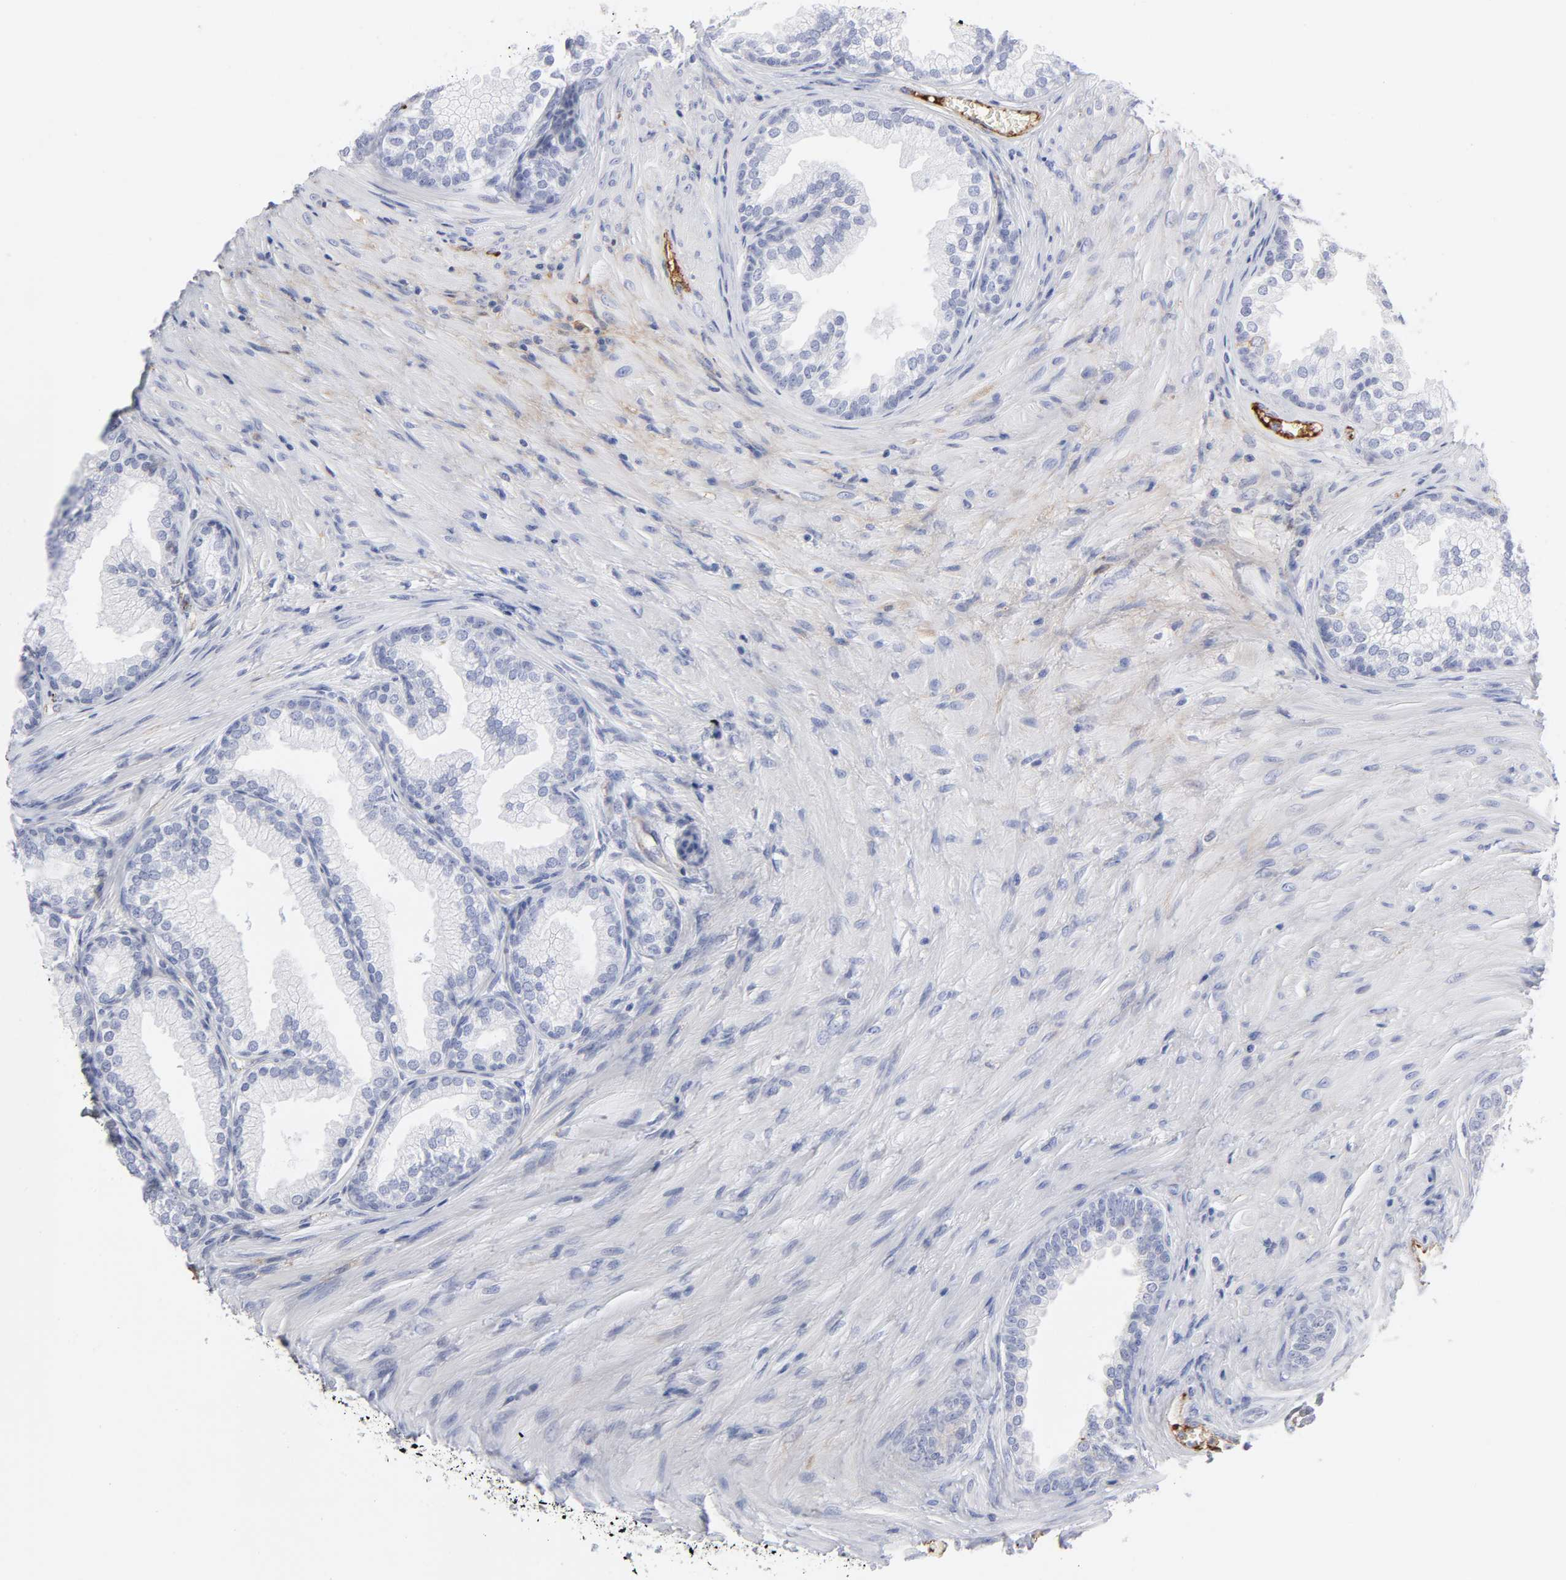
{"staining": {"intensity": "negative", "quantity": "none", "location": "none"}, "tissue": "prostate", "cell_type": "Glandular cells", "image_type": "normal", "snomed": [{"axis": "morphology", "description": "Normal tissue, NOS"}, {"axis": "topography", "description": "Prostate"}], "caption": "Glandular cells show no significant protein expression in benign prostate. Brightfield microscopy of IHC stained with DAB (3,3'-diaminobenzidine) (brown) and hematoxylin (blue), captured at high magnification.", "gene": "PLAT", "patient": {"sex": "male", "age": 76}}